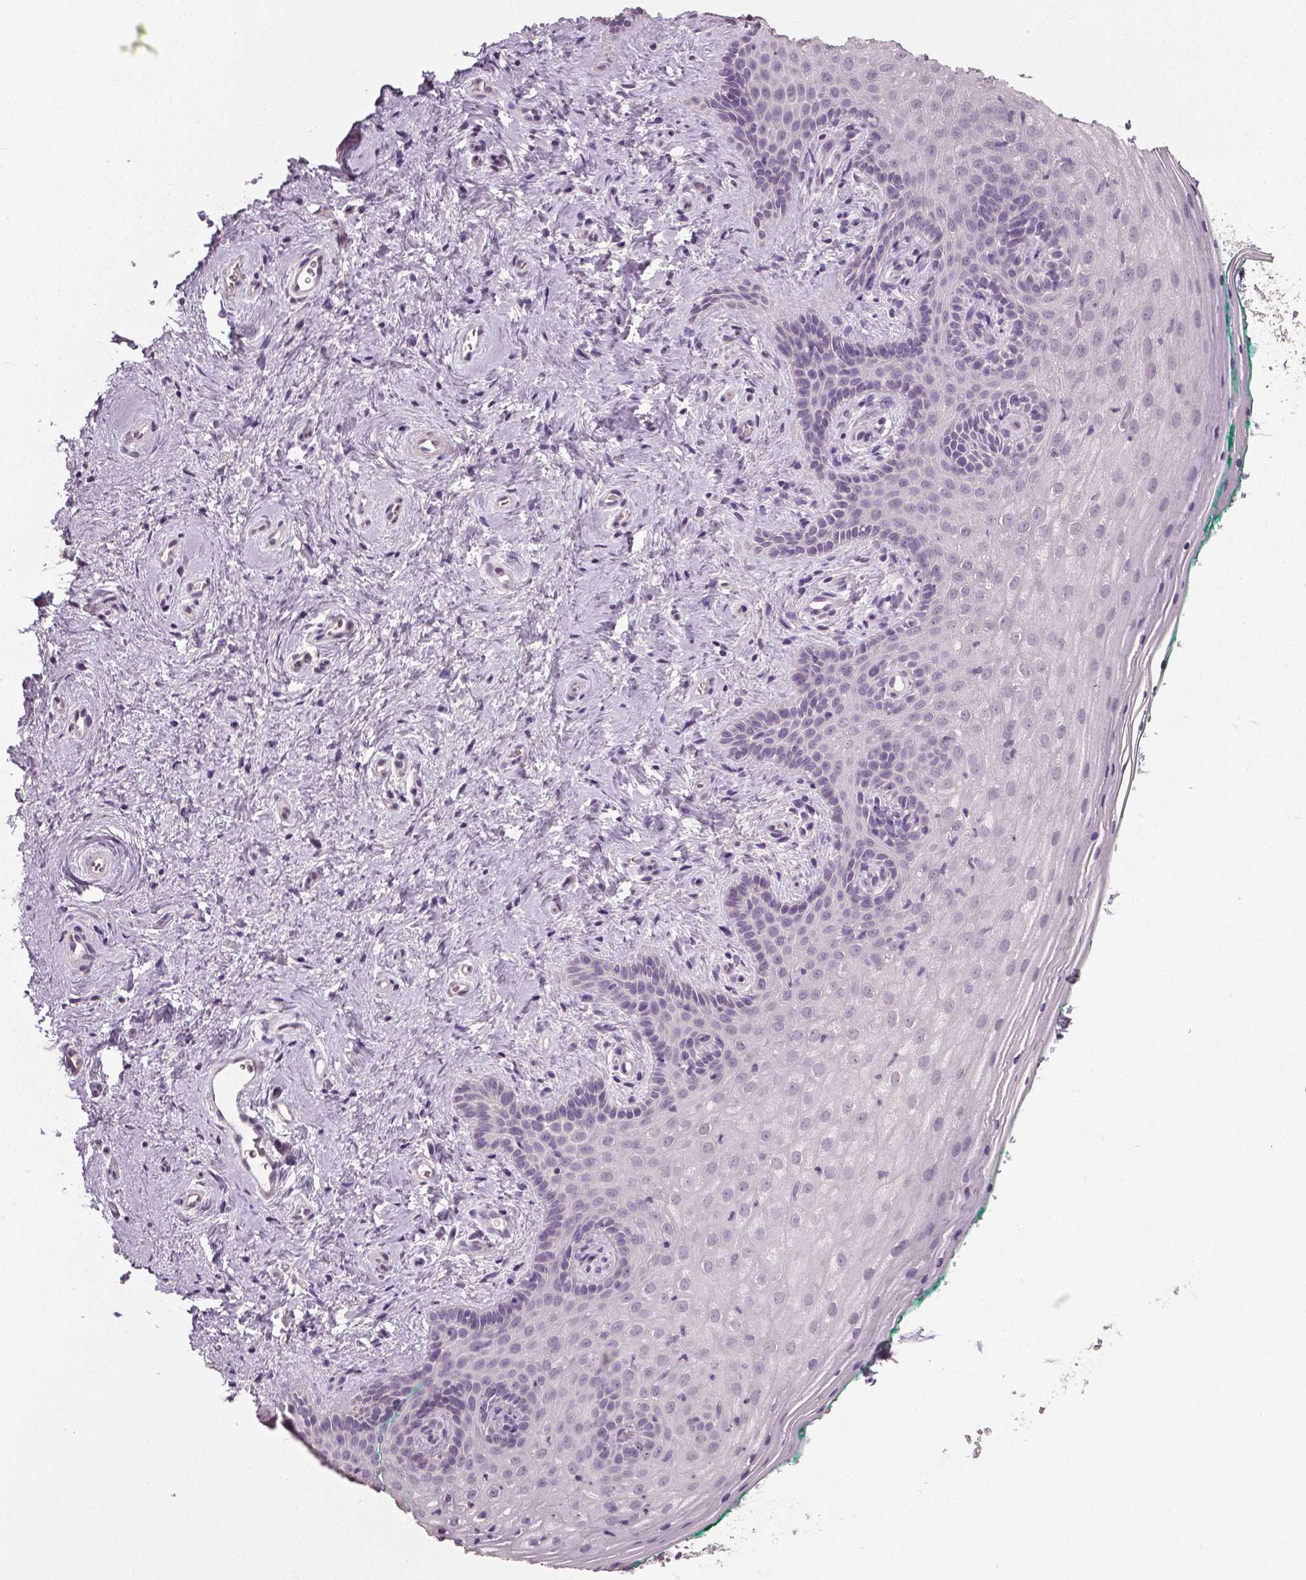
{"staining": {"intensity": "negative", "quantity": "none", "location": "none"}, "tissue": "vagina", "cell_type": "Squamous epithelial cells", "image_type": "normal", "snomed": [{"axis": "morphology", "description": "Normal tissue, NOS"}, {"axis": "topography", "description": "Vagina"}], "caption": "IHC of unremarkable vagina shows no expression in squamous epithelial cells. (DAB (3,3'-diaminobenzidine) IHC, high magnification).", "gene": "NECAB1", "patient": {"sex": "female", "age": 45}}